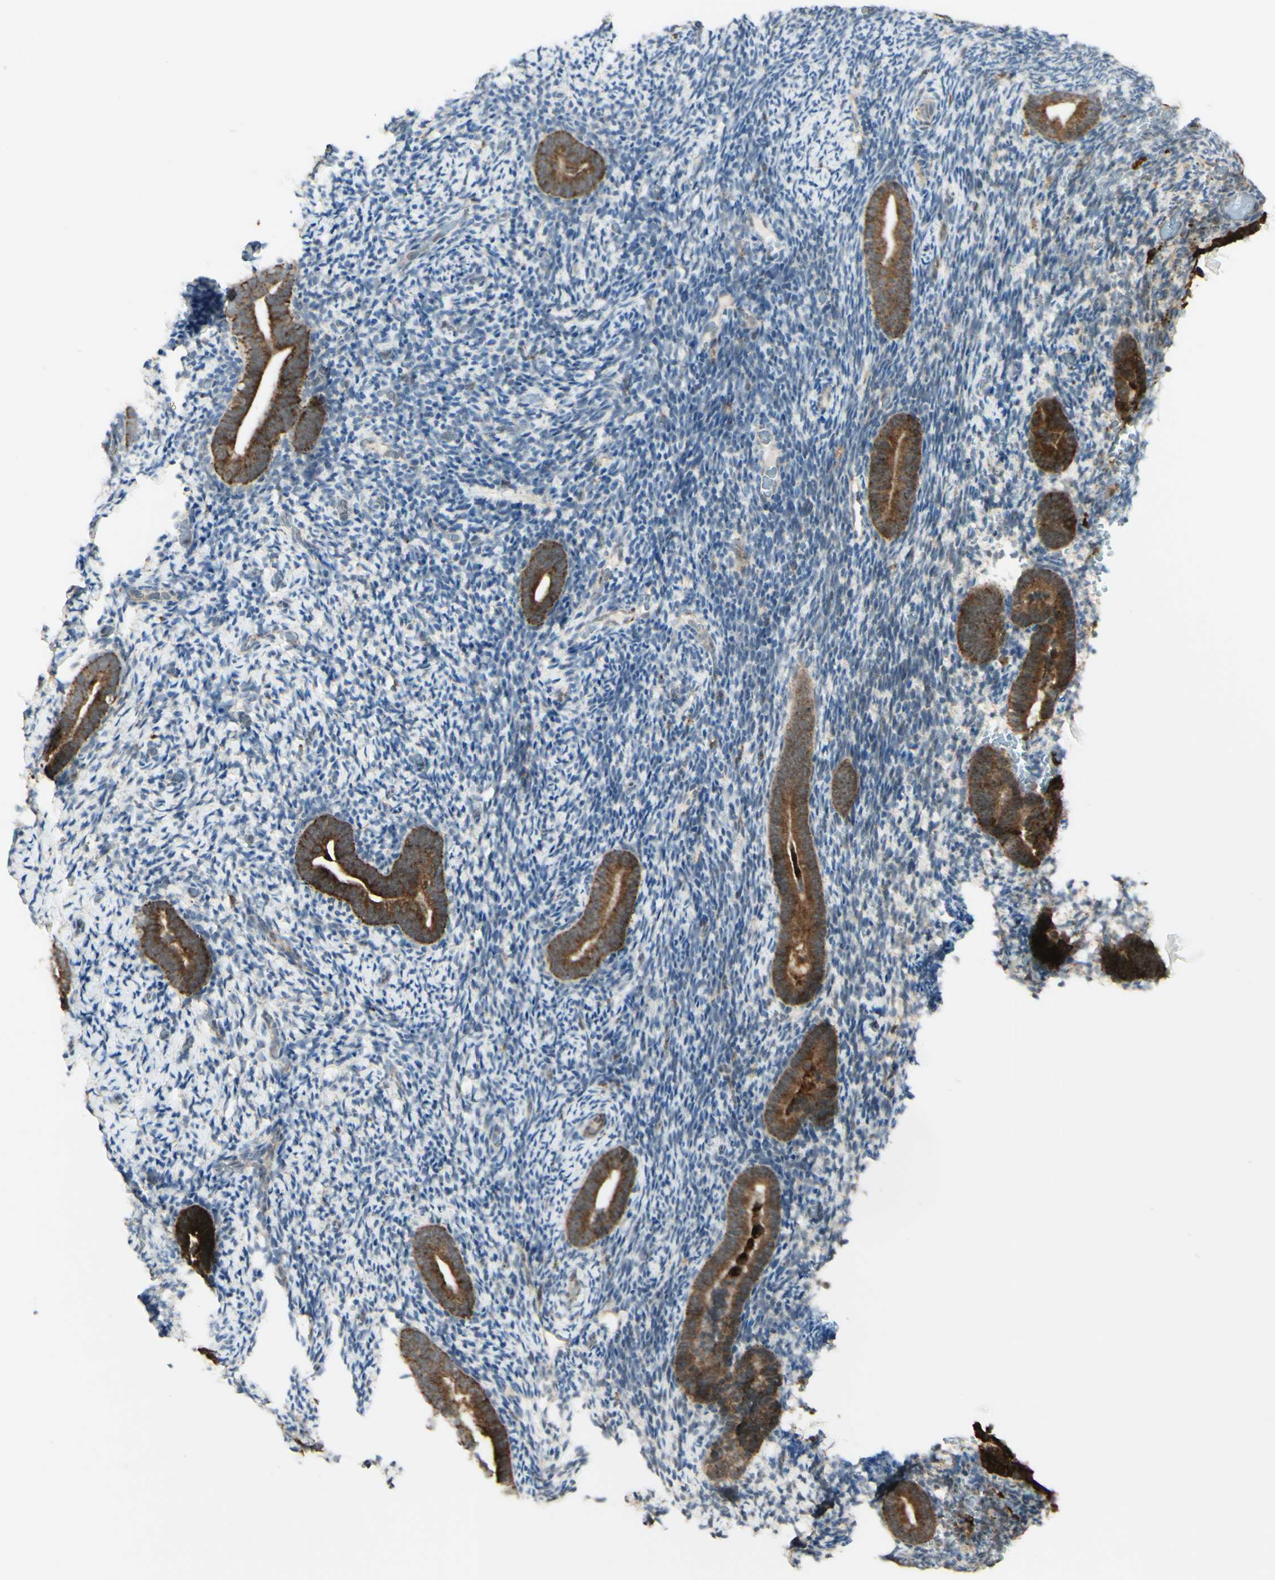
{"staining": {"intensity": "moderate", "quantity": "<25%", "location": "cytoplasmic/membranous"}, "tissue": "endometrium", "cell_type": "Cells in endometrial stroma", "image_type": "normal", "snomed": [{"axis": "morphology", "description": "Normal tissue, NOS"}, {"axis": "topography", "description": "Endometrium"}], "caption": "Benign endometrium shows moderate cytoplasmic/membranous staining in approximately <25% of cells in endometrial stroma.", "gene": "DHRS3", "patient": {"sex": "female", "age": 51}}